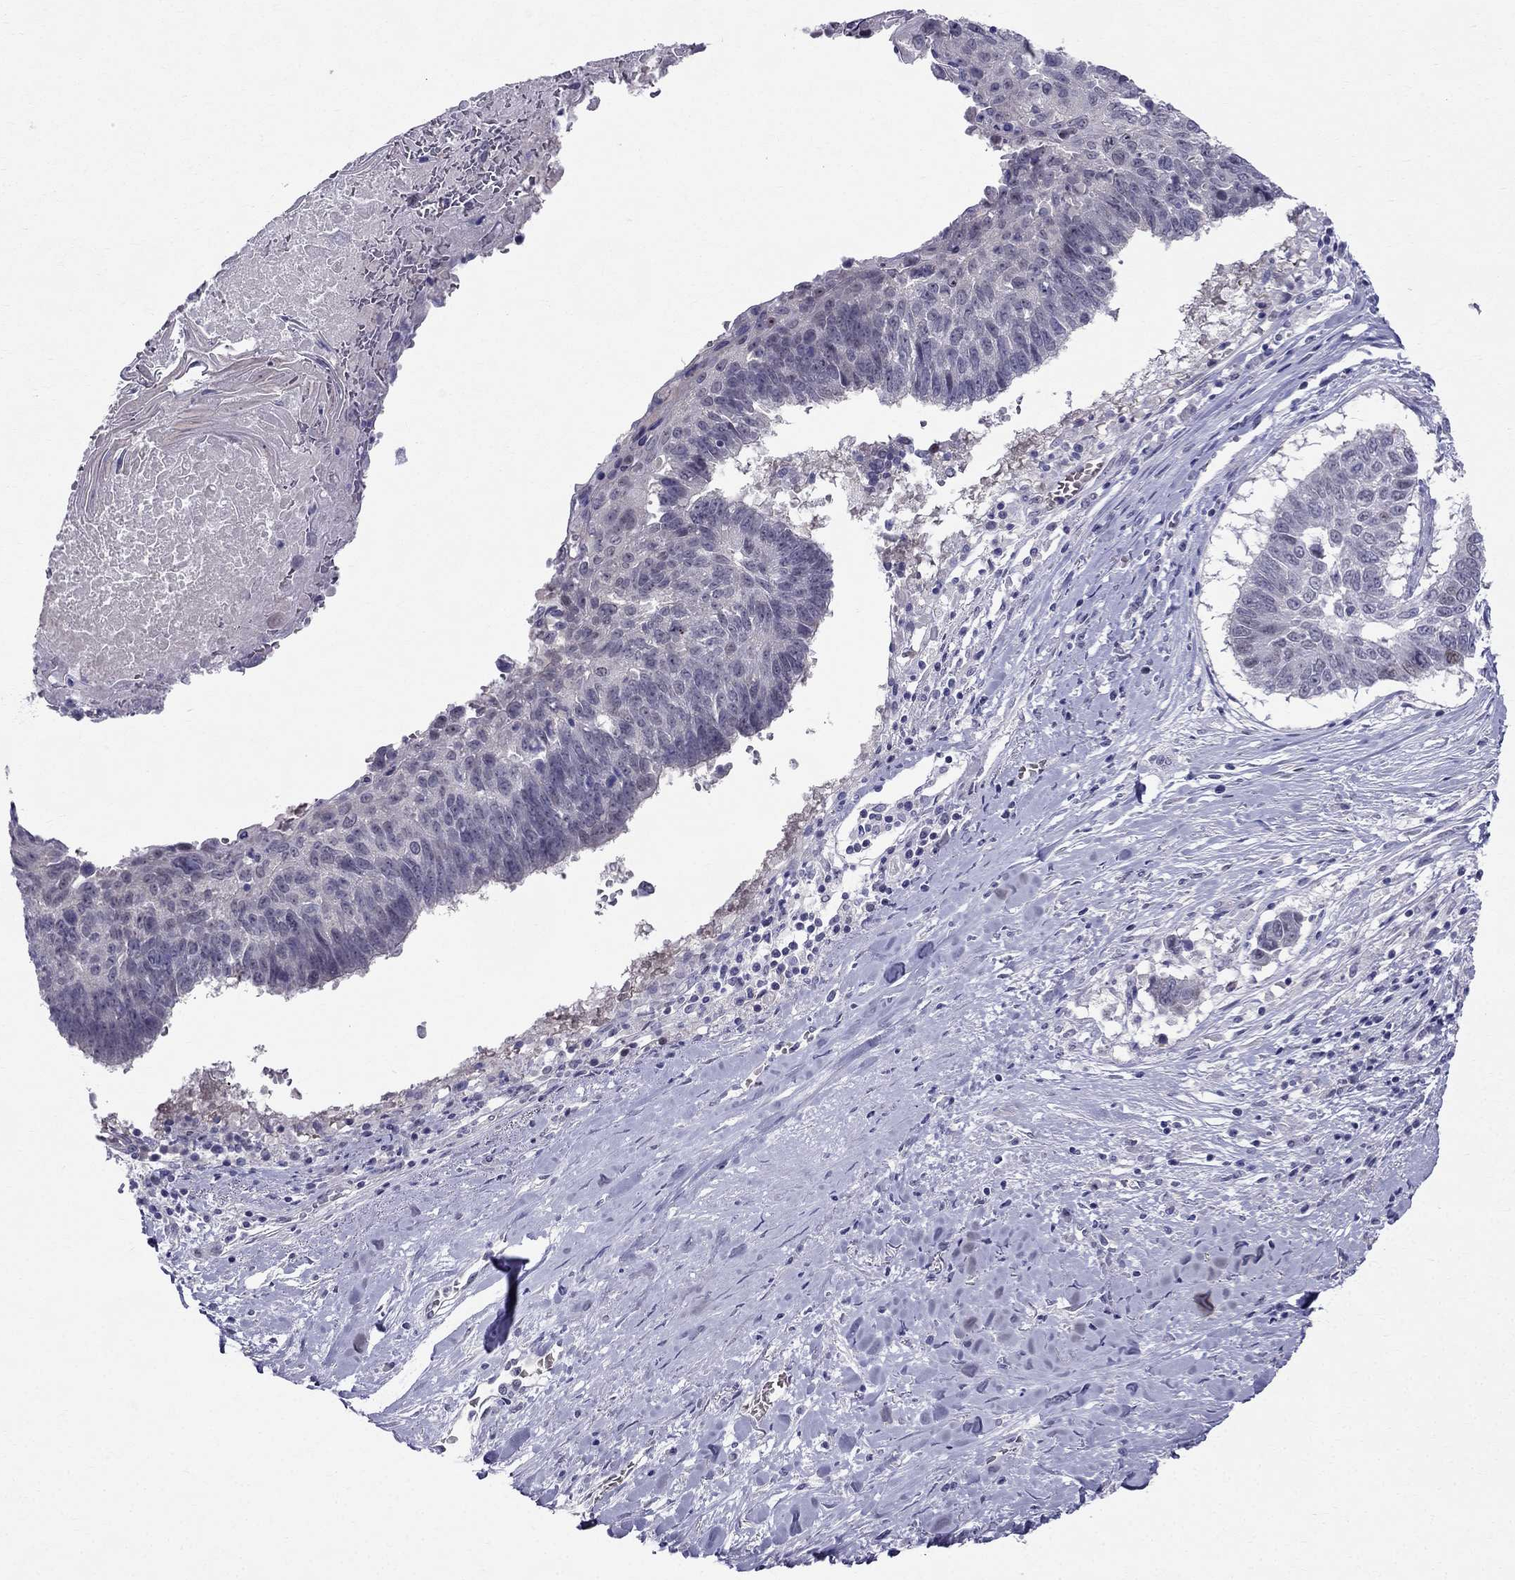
{"staining": {"intensity": "negative", "quantity": "none", "location": "none"}, "tissue": "lung cancer", "cell_type": "Tumor cells", "image_type": "cancer", "snomed": [{"axis": "morphology", "description": "Squamous cell carcinoma, NOS"}, {"axis": "topography", "description": "Lung"}], "caption": "This micrograph is of squamous cell carcinoma (lung) stained with immunohistochemistry to label a protein in brown with the nuclei are counter-stained blue. There is no staining in tumor cells.", "gene": "BAG5", "patient": {"sex": "male", "age": 73}}